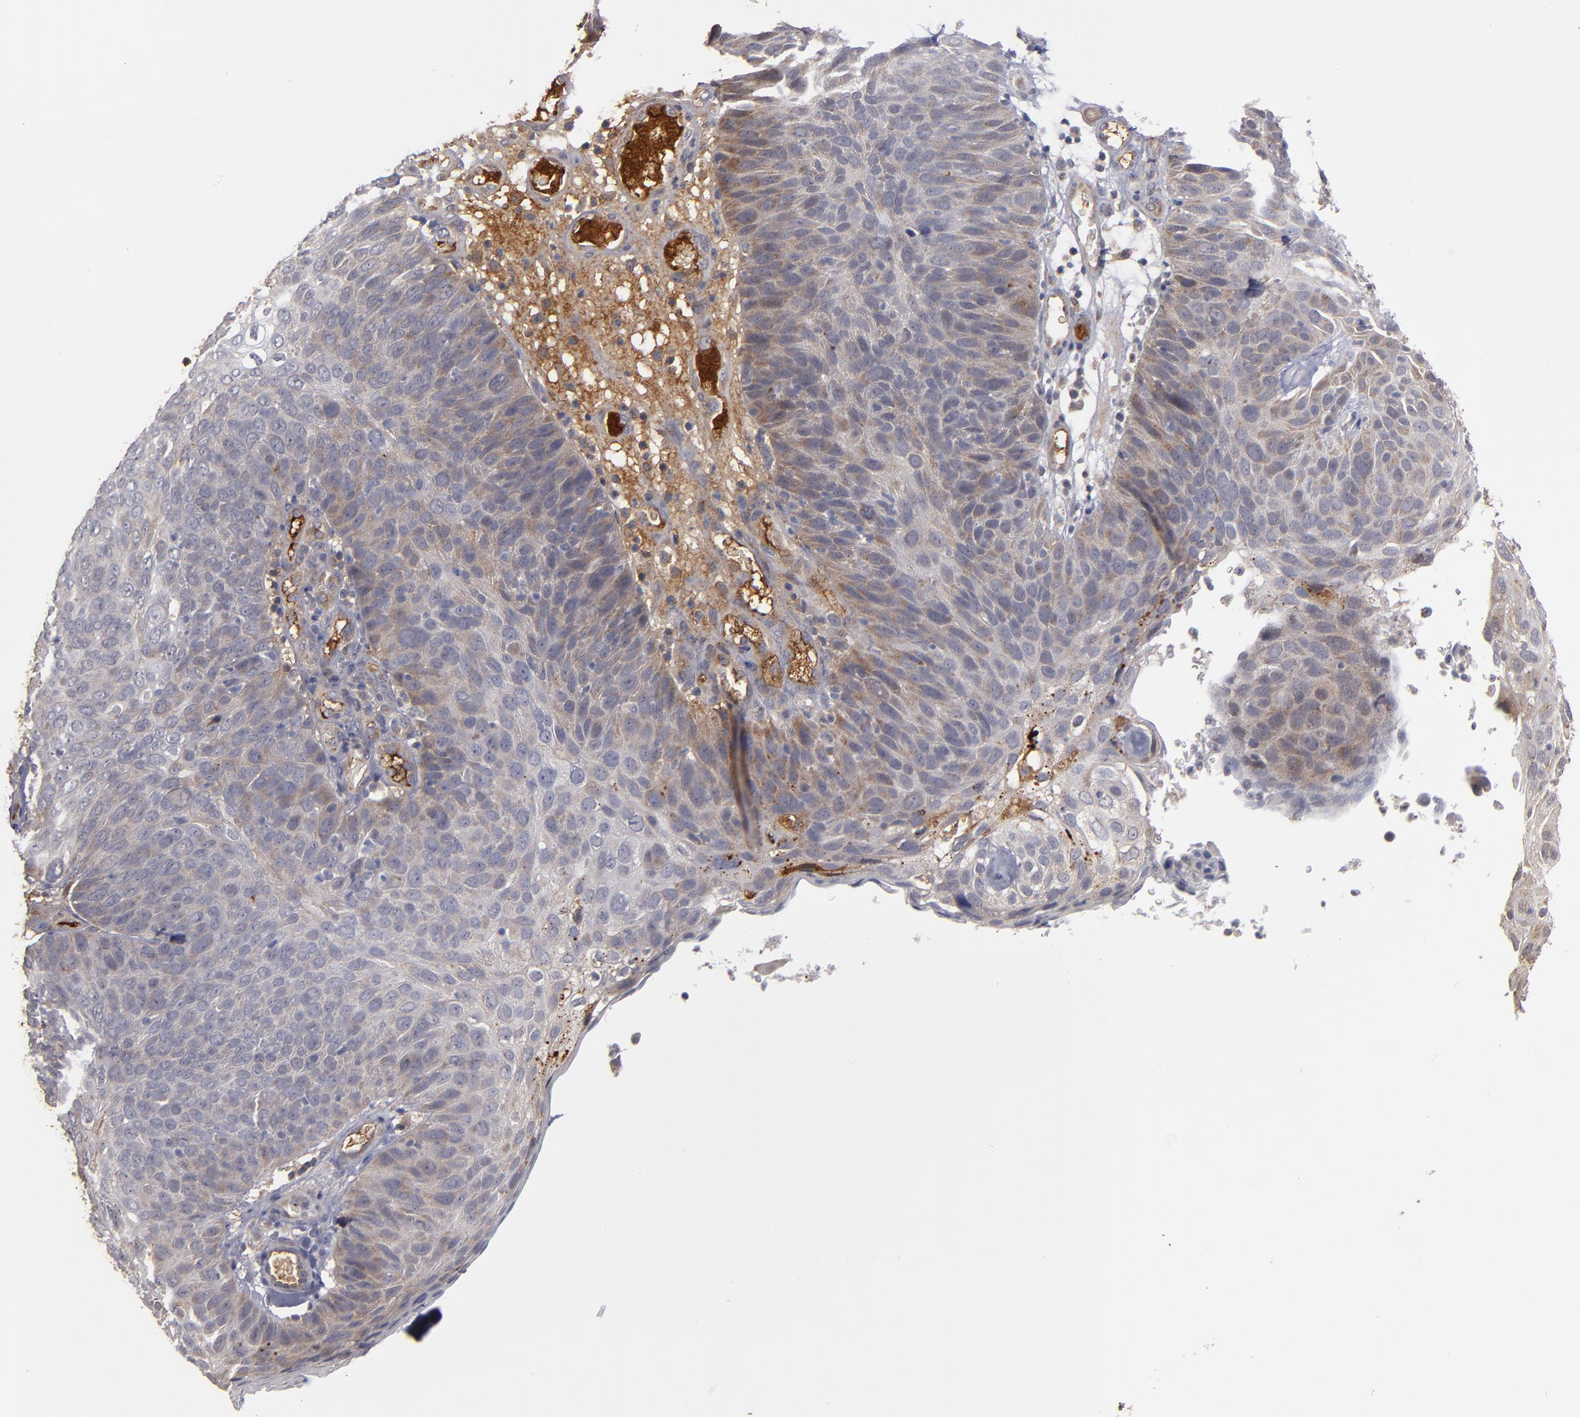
{"staining": {"intensity": "weak", "quantity": ">75%", "location": "cytoplasmic/membranous"}, "tissue": "skin cancer", "cell_type": "Tumor cells", "image_type": "cancer", "snomed": [{"axis": "morphology", "description": "Squamous cell carcinoma, NOS"}, {"axis": "topography", "description": "Skin"}], "caption": "Immunohistochemical staining of skin cancer reveals low levels of weak cytoplasmic/membranous staining in approximately >75% of tumor cells. (DAB = brown stain, brightfield microscopy at high magnification).", "gene": "EXD2", "patient": {"sex": "male", "age": 87}}